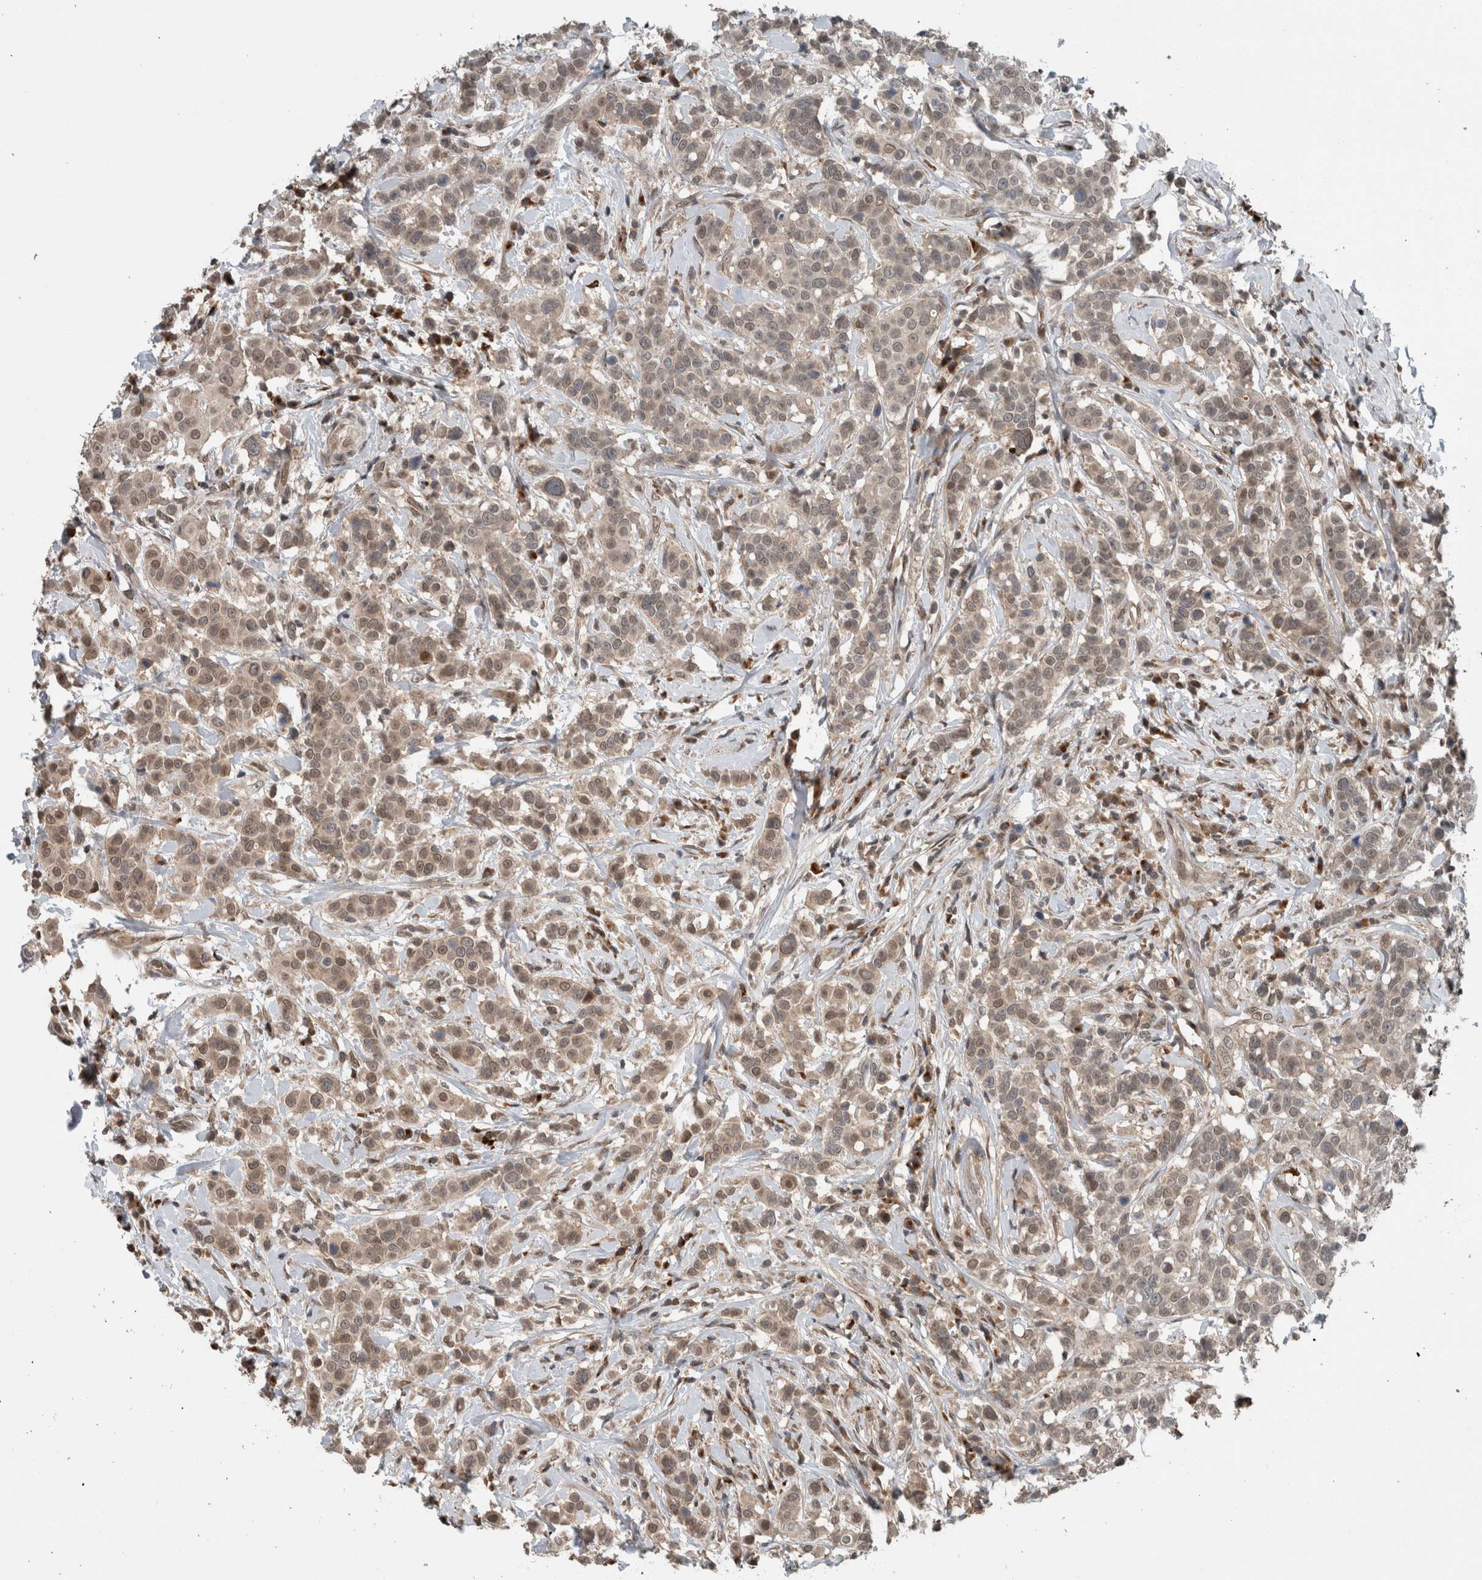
{"staining": {"intensity": "weak", "quantity": ">75%", "location": "cytoplasmic/membranous,nuclear"}, "tissue": "breast cancer", "cell_type": "Tumor cells", "image_type": "cancer", "snomed": [{"axis": "morphology", "description": "Duct carcinoma"}, {"axis": "topography", "description": "Breast"}], "caption": "This histopathology image reveals immunohistochemistry (IHC) staining of breast invasive ductal carcinoma, with low weak cytoplasmic/membranous and nuclear staining in about >75% of tumor cells.", "gene": "SPAG7", "patient": {"sex": "female", "age": 27}}